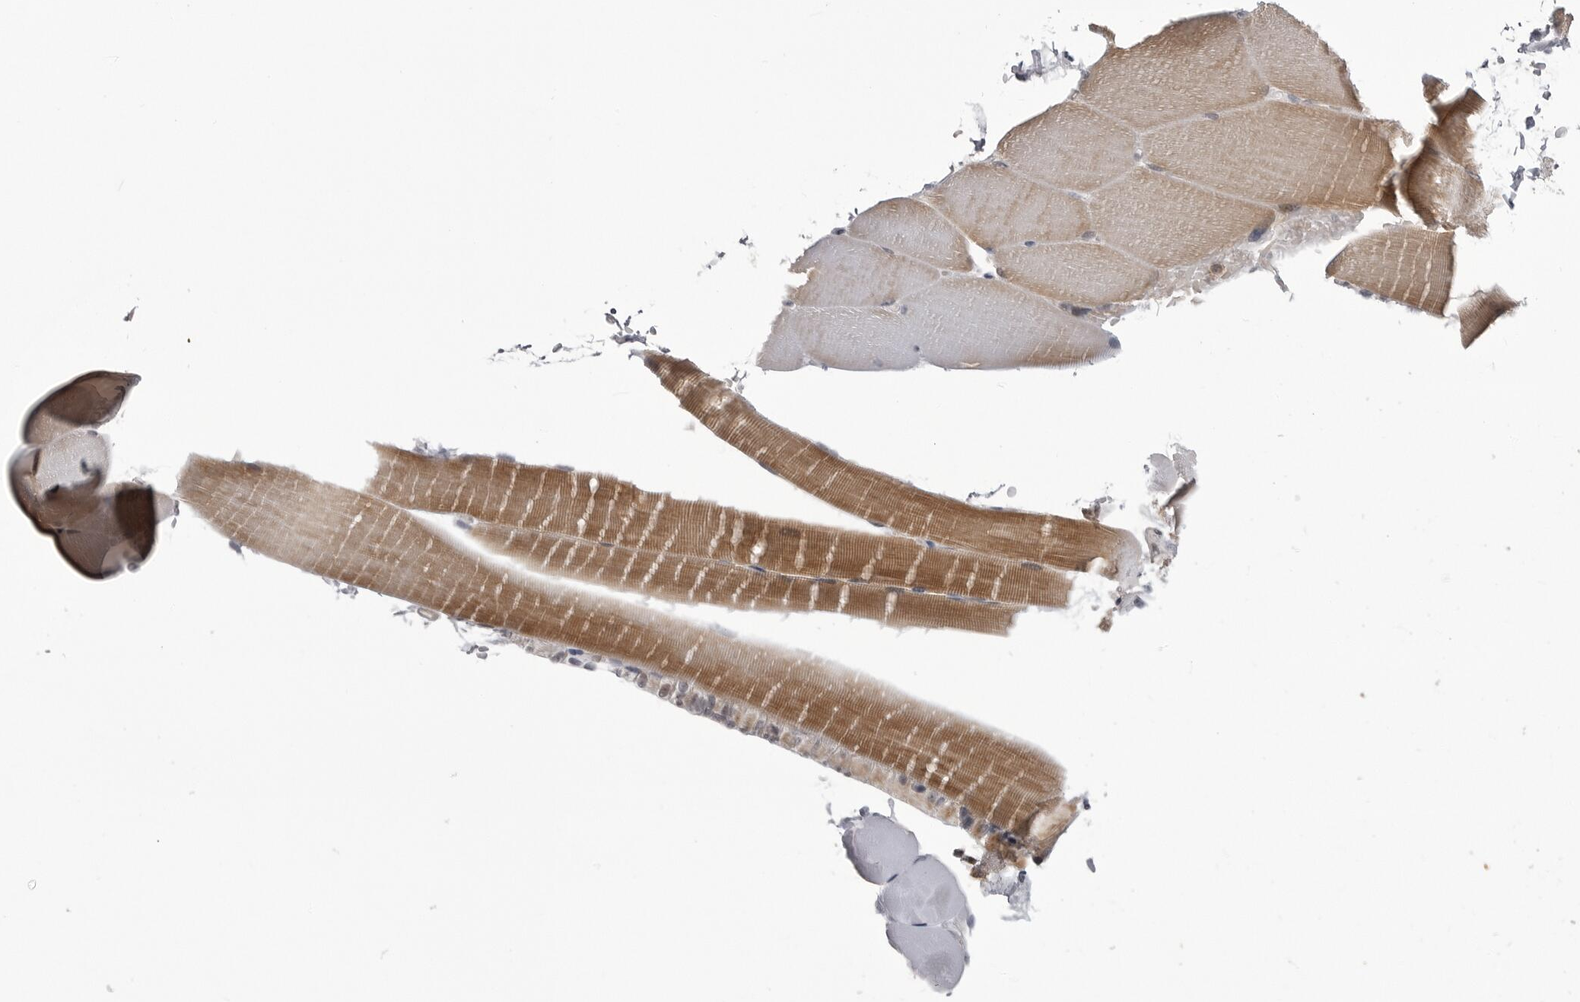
{"staining": {"intensity": "moderate", "quantity": "25%-75%", "location": "cytoplasmic/membranous"}, "tissue": "skeletal muscle", "cell_type": "Myocytes", "image_type": "normal", "snomed": [{"axis": "morphology", "description": "Normal tissue, NOS"}, {"axis": "topography", "description": "Skeletal muscle"}, {"axis": "topography", "description": "Parathyroid gland"}], "caption": "This photomicrograph reveals immunohistochemistry staining of normal skeletal muscle, with medium moderate cytoplasmic/membranous expression in about 25%-75% of myocytes.", "gene": "CCDC18", "patient": {"sex": "female", "age": 37}}